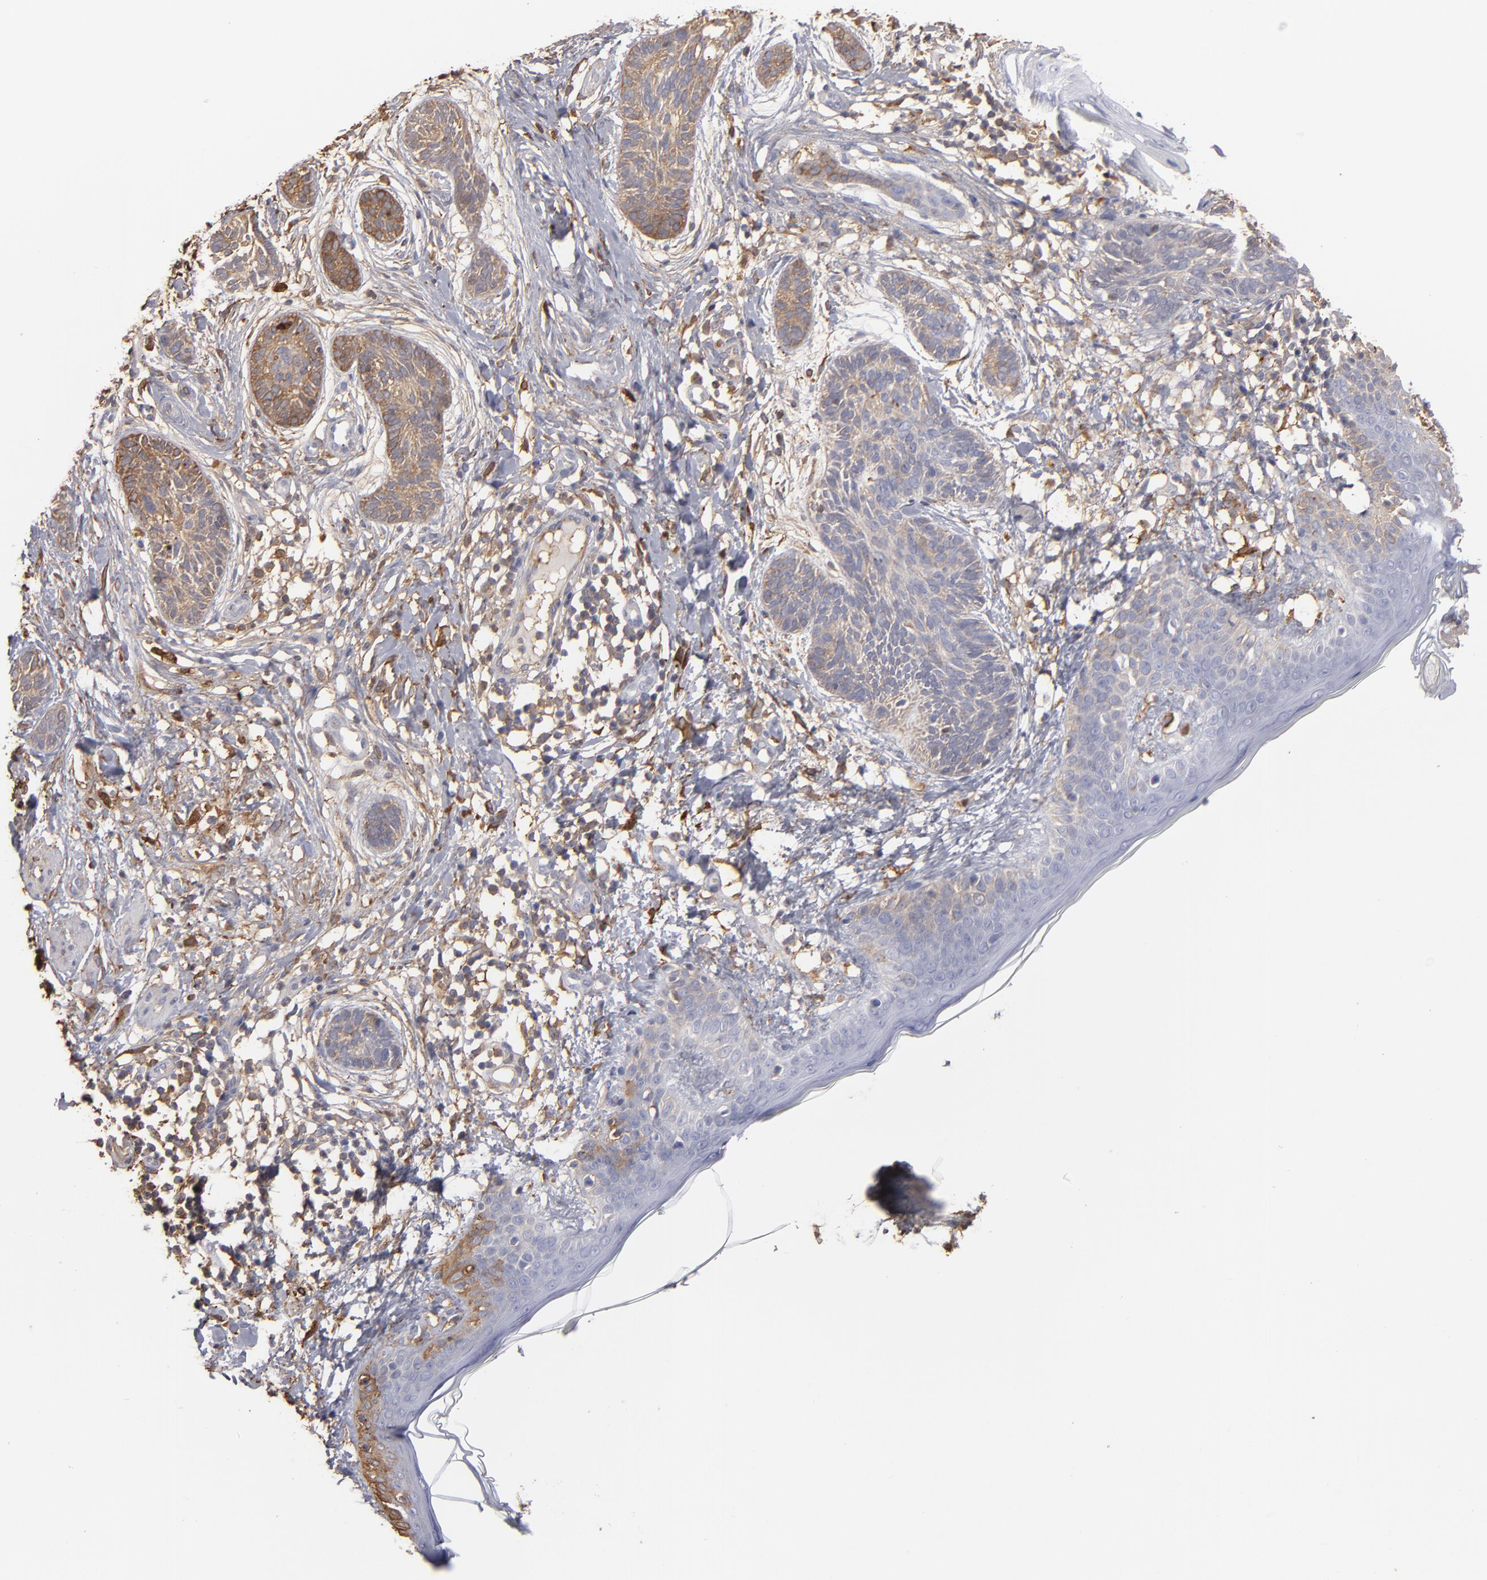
{"staining": {"intensity": "weak", "quantity": ">75%", "location": "cytoplasmic/membranous"}, "tissue": "skin cancer", "cell_type": "Tumor cells", "image_type": "cancer", "snomed": [{"axis": "morphology", "description": "Normal tissue, NOS"}, {"axis": "morphology", "description": "Basal cell carcinoma"}, {"axis": "topography", "description": "Skin"}], "caption": "Tumor cells reveal low levels of weak cytoplasmic/membranous positivity in about >75% of cells in skin basal cell carcinoma.", "gene": "ODC1", "patient": {"sex": "male", "age": 63}}